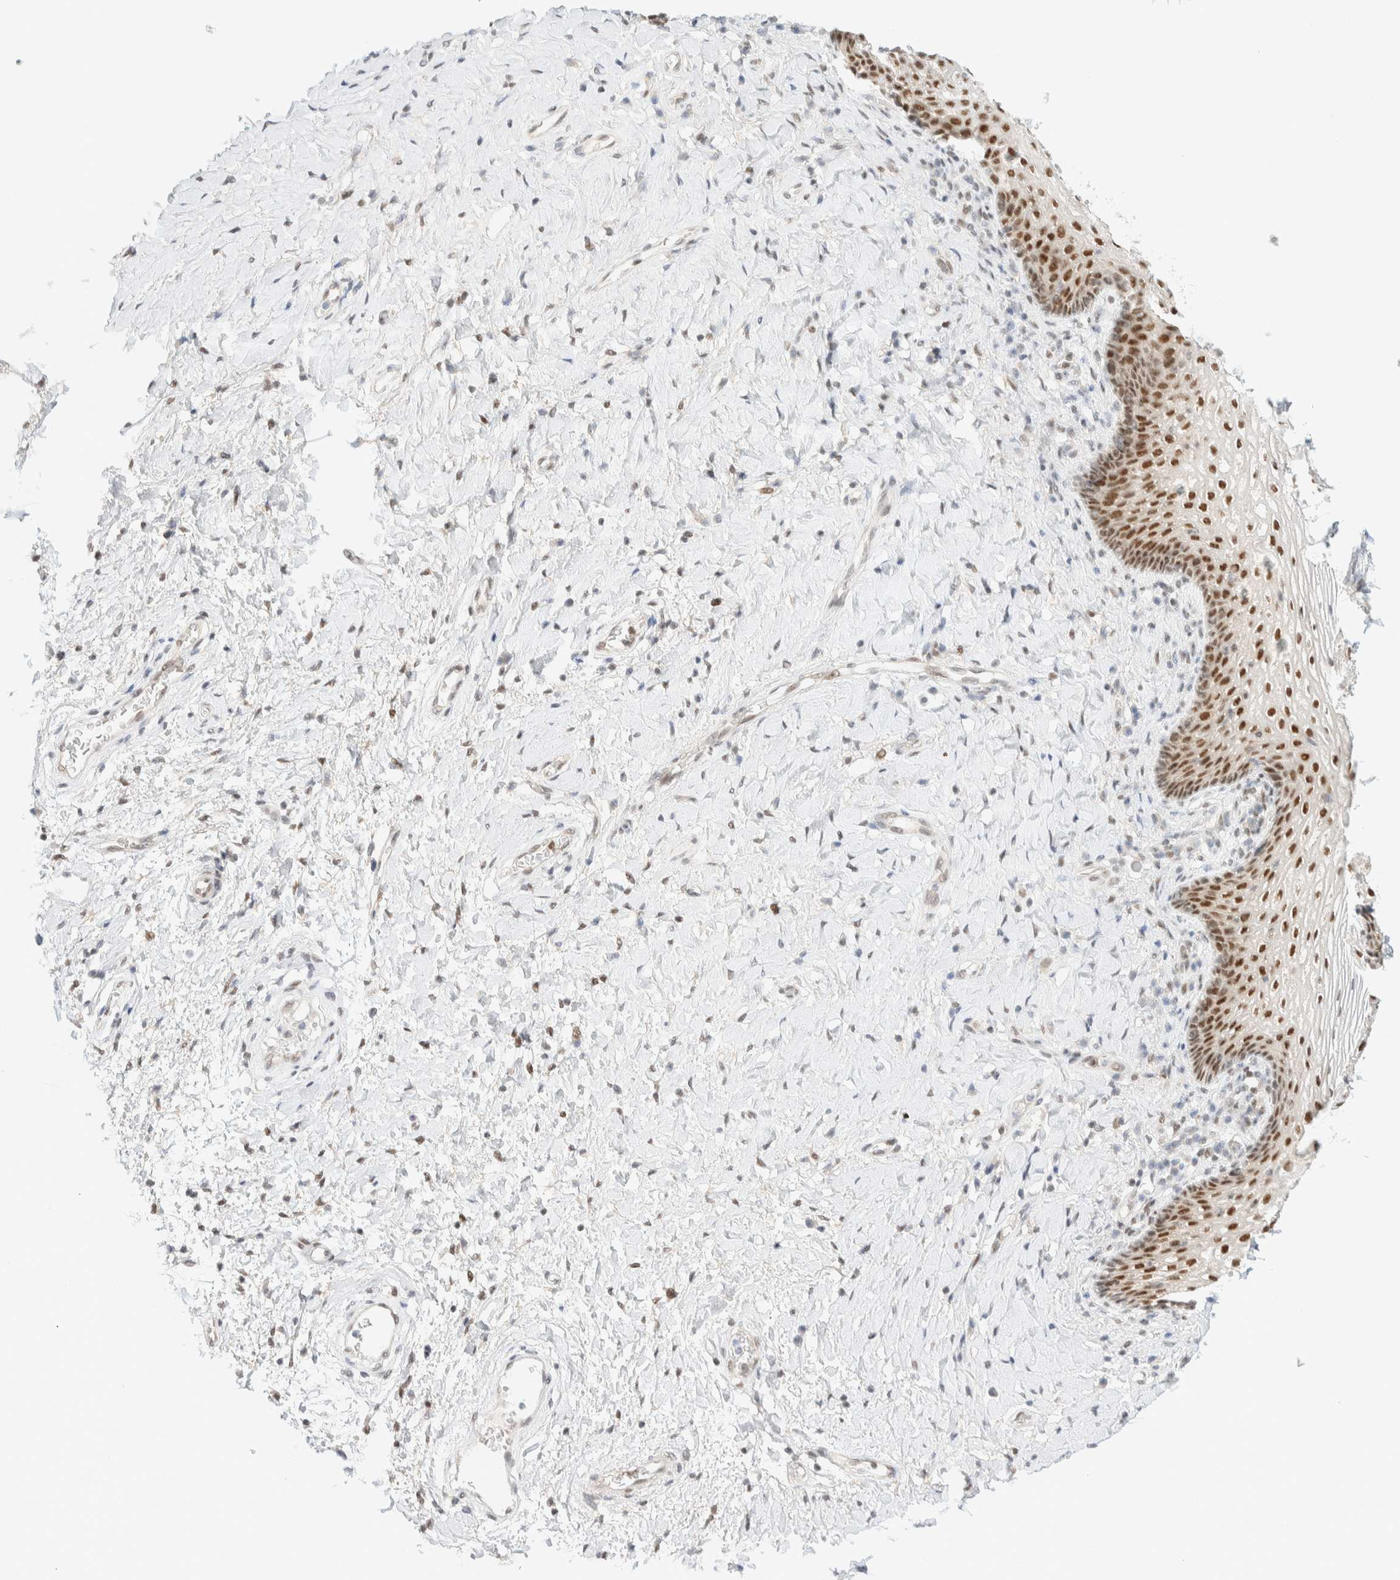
{"staining": {"intensity": "strong", "quantity": ">75%", "location": "nuclear"}, "tissue": "vagina", "cell_type": "Squamous epithelial cells", "image_type": "normal", "snomed": [{"axis": "morphology", "description": "Normal tissue, NOS"}, {"axis": "topography", "description": "Vagina"}], "caption": "IHC of benign vagina demonstrates high levels of strong nuclear positivity in about >75% of squamous epithelial cells.", "gene": "PYGO2", "patient": {"sex": "female", "age": 60}}